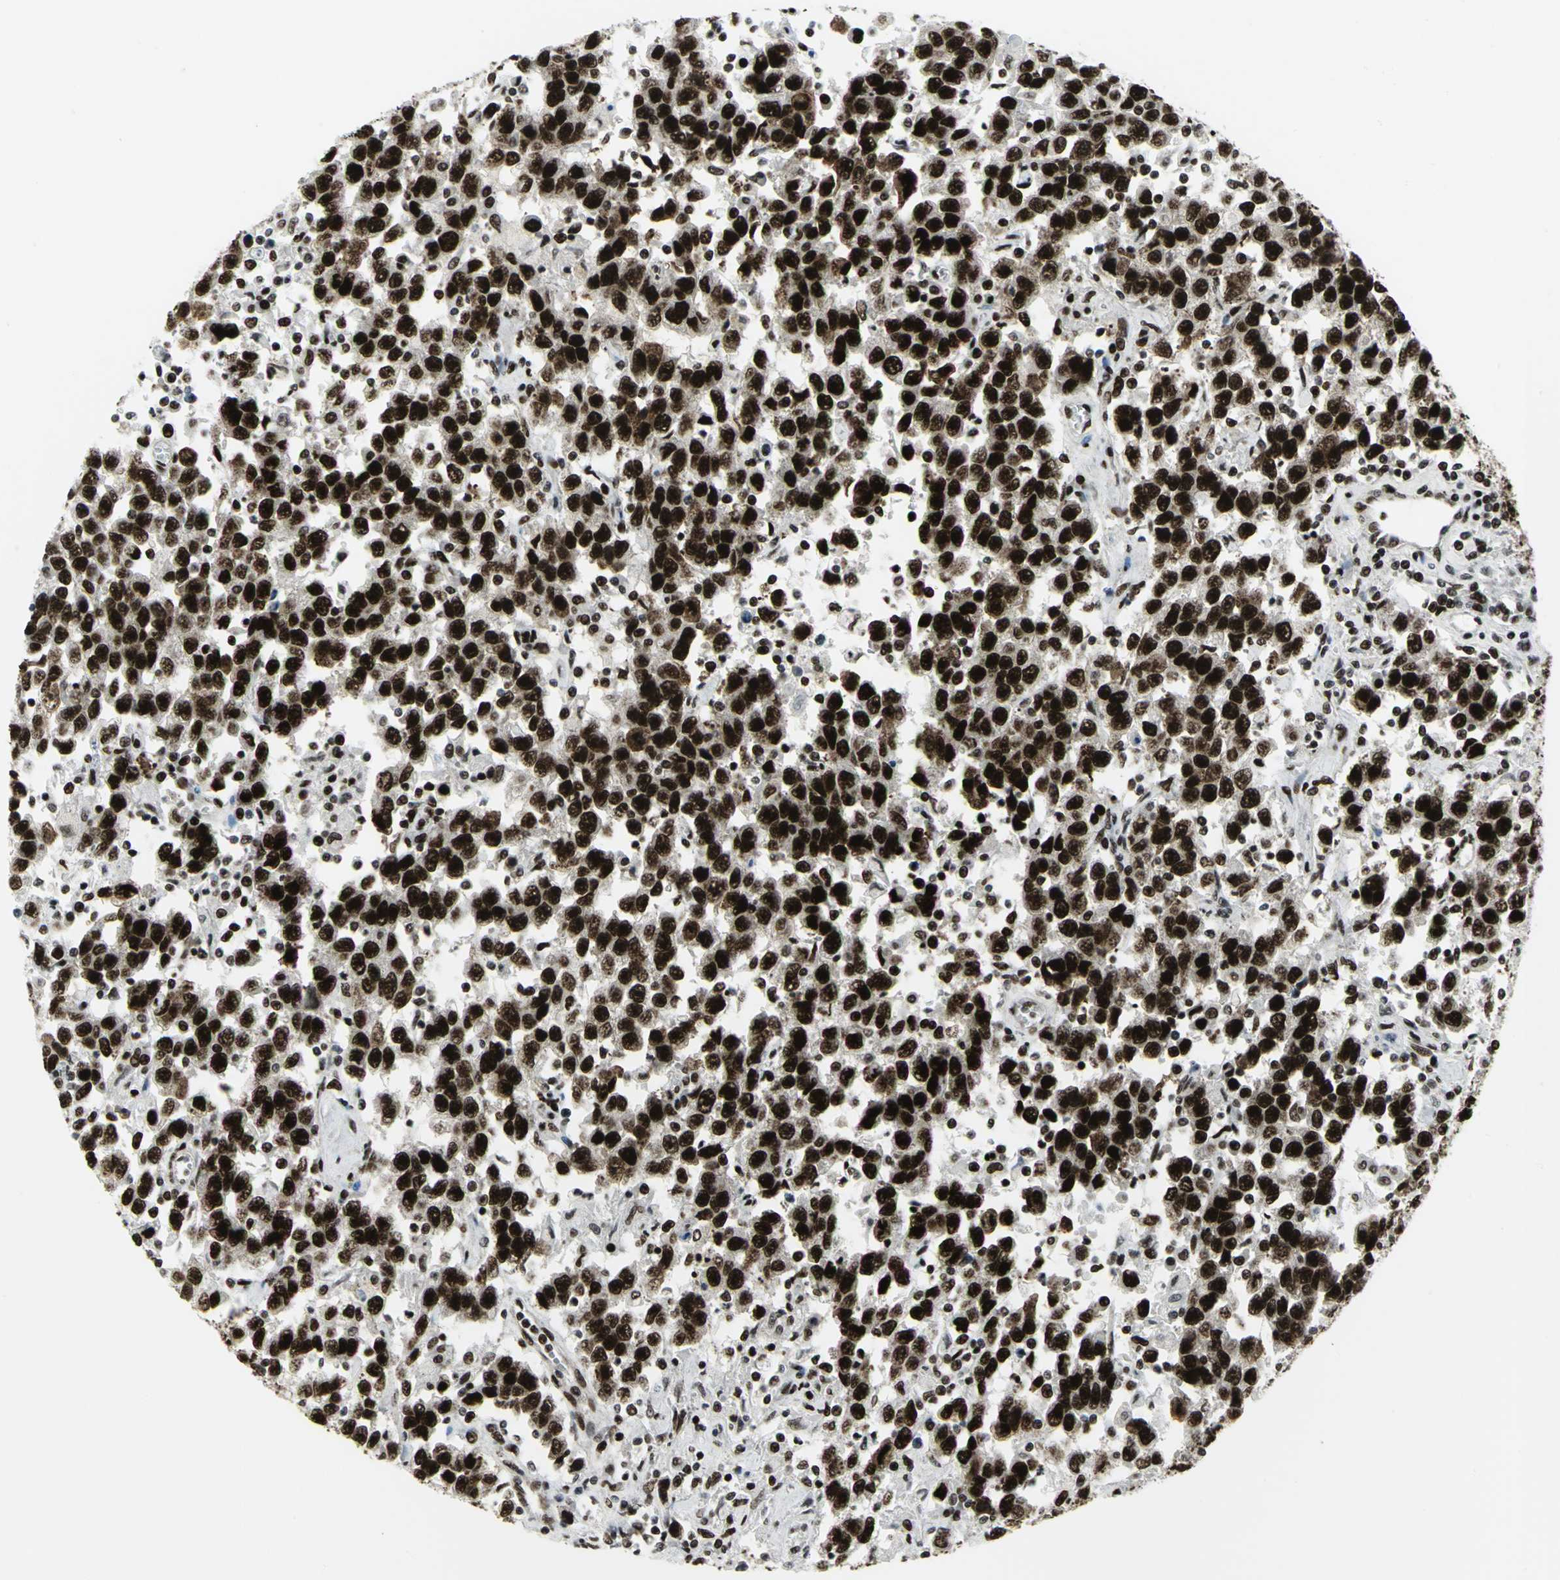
{"staining": {"intensity": "strong", "quantity": ">75%", "location": "nuclear"}, "tissue": "testis cancer", "cell_type": "Tumor cells", "image_type": "cancer", "snomed": [{"axis": "morphology", "description": "Seminoma, NOS"}, {"axis": "topography", "description": "Testis"}], "caption": "Strong nuclear protein staining is present in approximately >75% of tumor cells in testis cancer (seminoma).", "gene": "SMARCA4", "patient": {"sex": "male", "age": 41}}